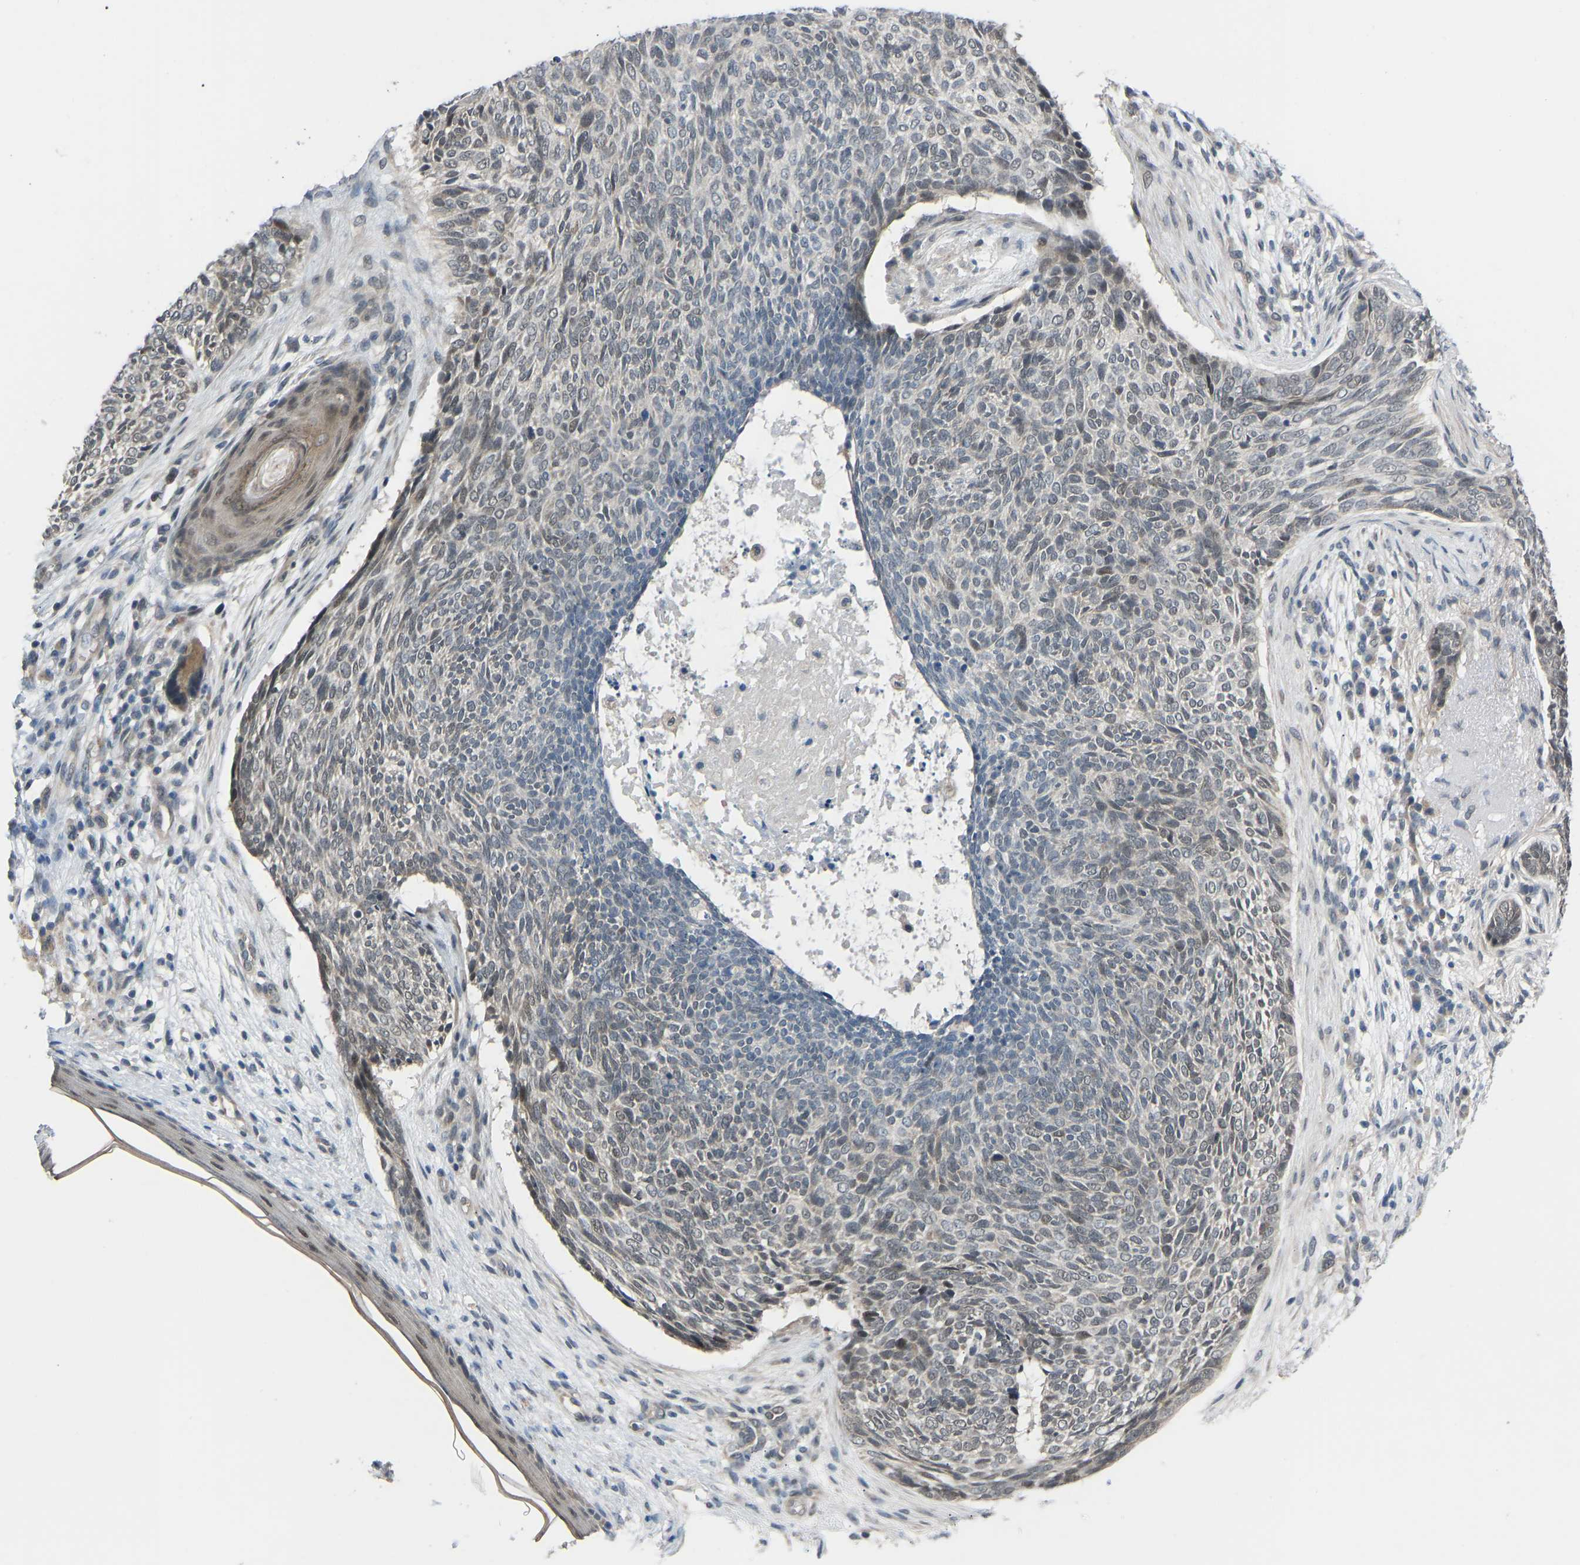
{"staining": {"intensity": "weak", "quantity": "25%-75%", "location": "nuclear"}, "tissue": "skin cancer", "cell_type": "Tumor cells", "image_type": "cancer", "snomed": [{"axis": "morphology", "description": "Basal cell carcinoma"}, {"axis": "topography", "description": "Skin"}], "caption": "A histopathology image of human basal cell carcinoma (skin) stained for a protein shows weak nuclear brown staining in tumor cells.", "gene": "CDK2AP1", "patient": {"sex": "female", "age": 84}}